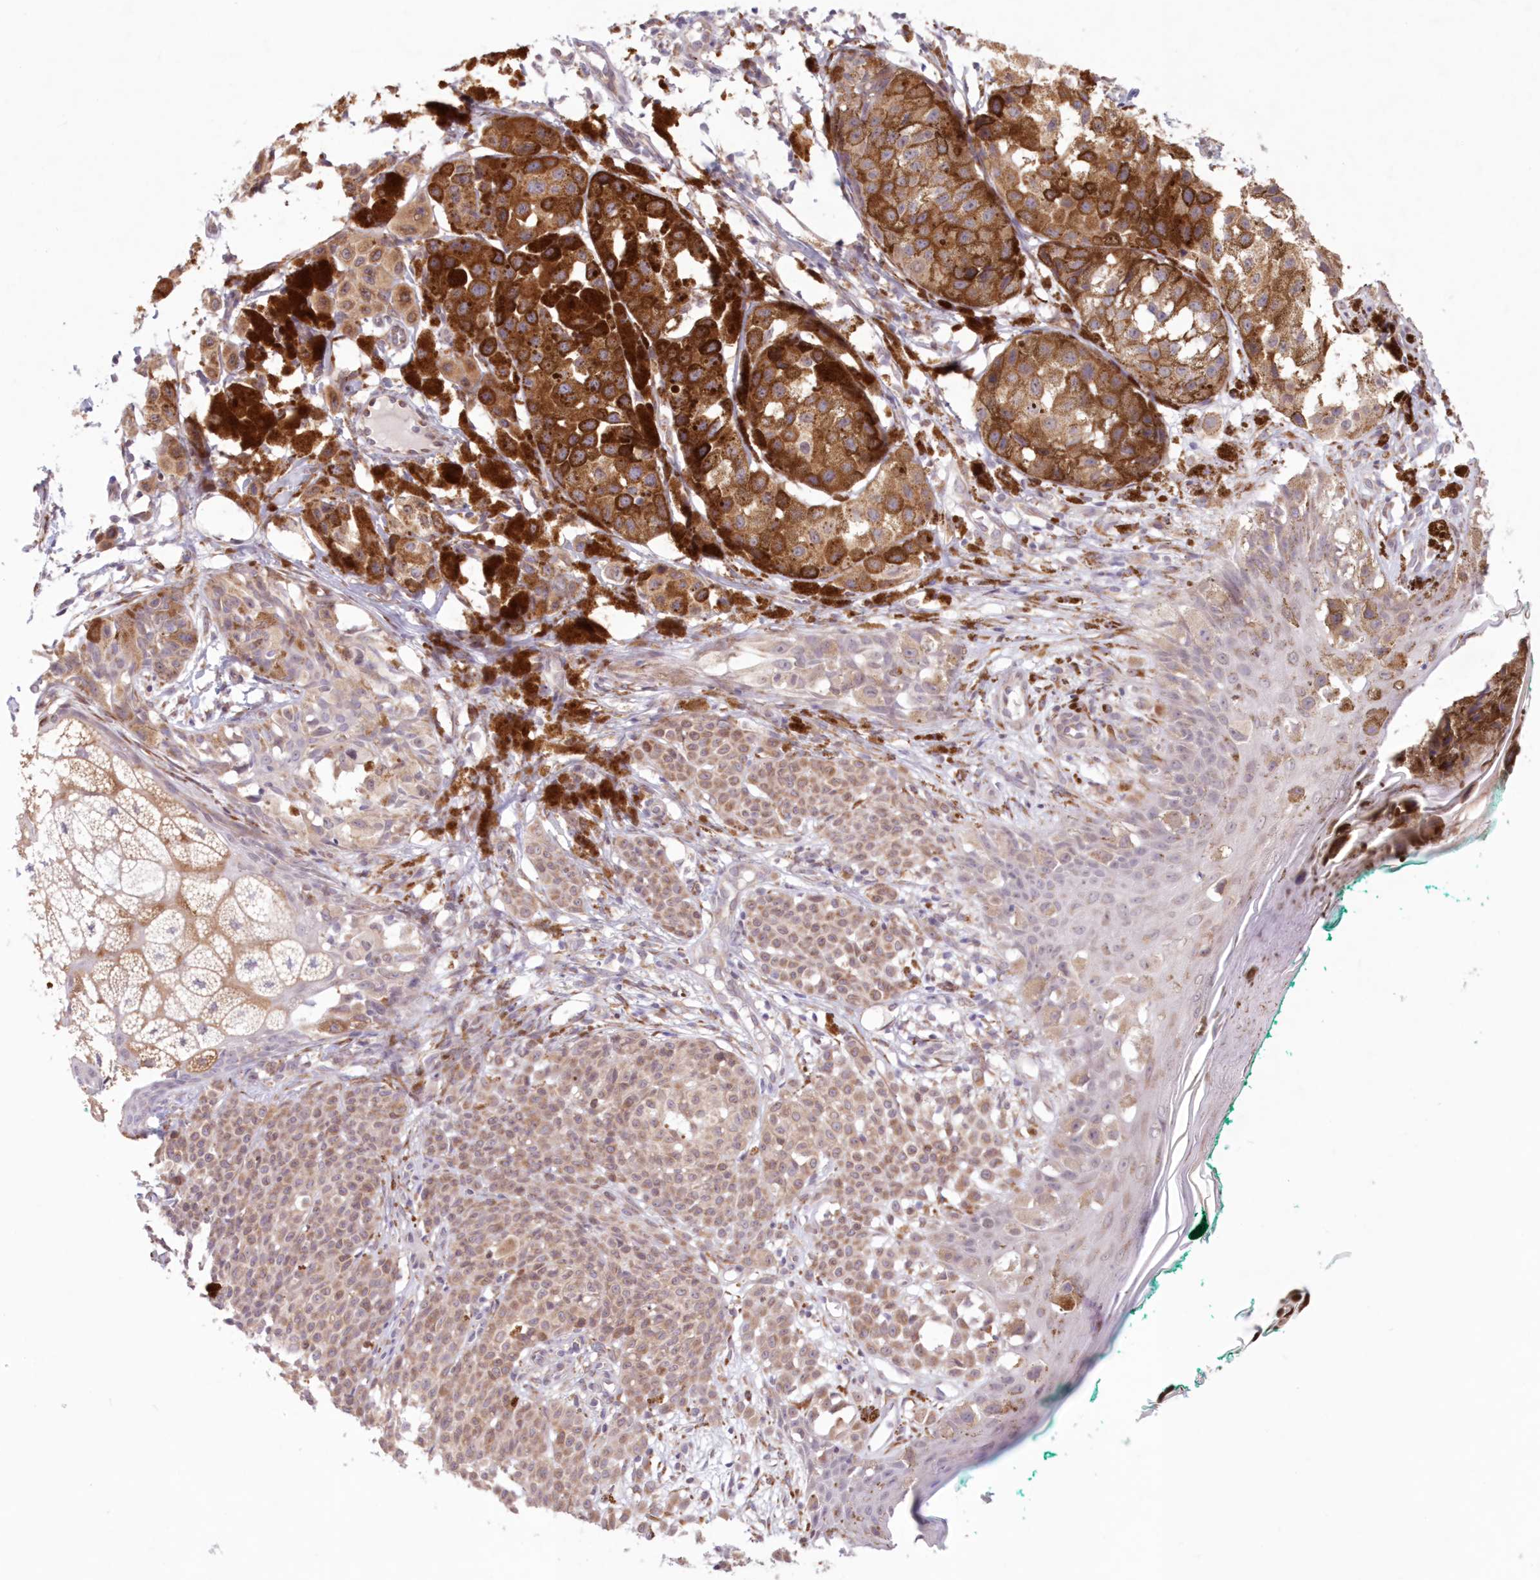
{"staining": {"intensity": "moderate", "quantity": ">75%", "location": "cytoplasmic/membranous"}, "tissue": "melanoma", "cell_type": "Tumor cells", "image_type": "cancer", "snomed": [{"axis": "morphology", "description": "Malignant melanoma, NOS"}, {"axis": "topography", "description": "Skin of leg"}], "caption": "Tumor cells demonstrate medium levels of moderate cytoplasmic/membranous staining in about >75% of cells in human malignant melanoma. The protein of interest is shown in brown color, while the nuclei are stained blue.", "gene": "PCYOX1L", "patient": {"sex": "female", "age": 72}}